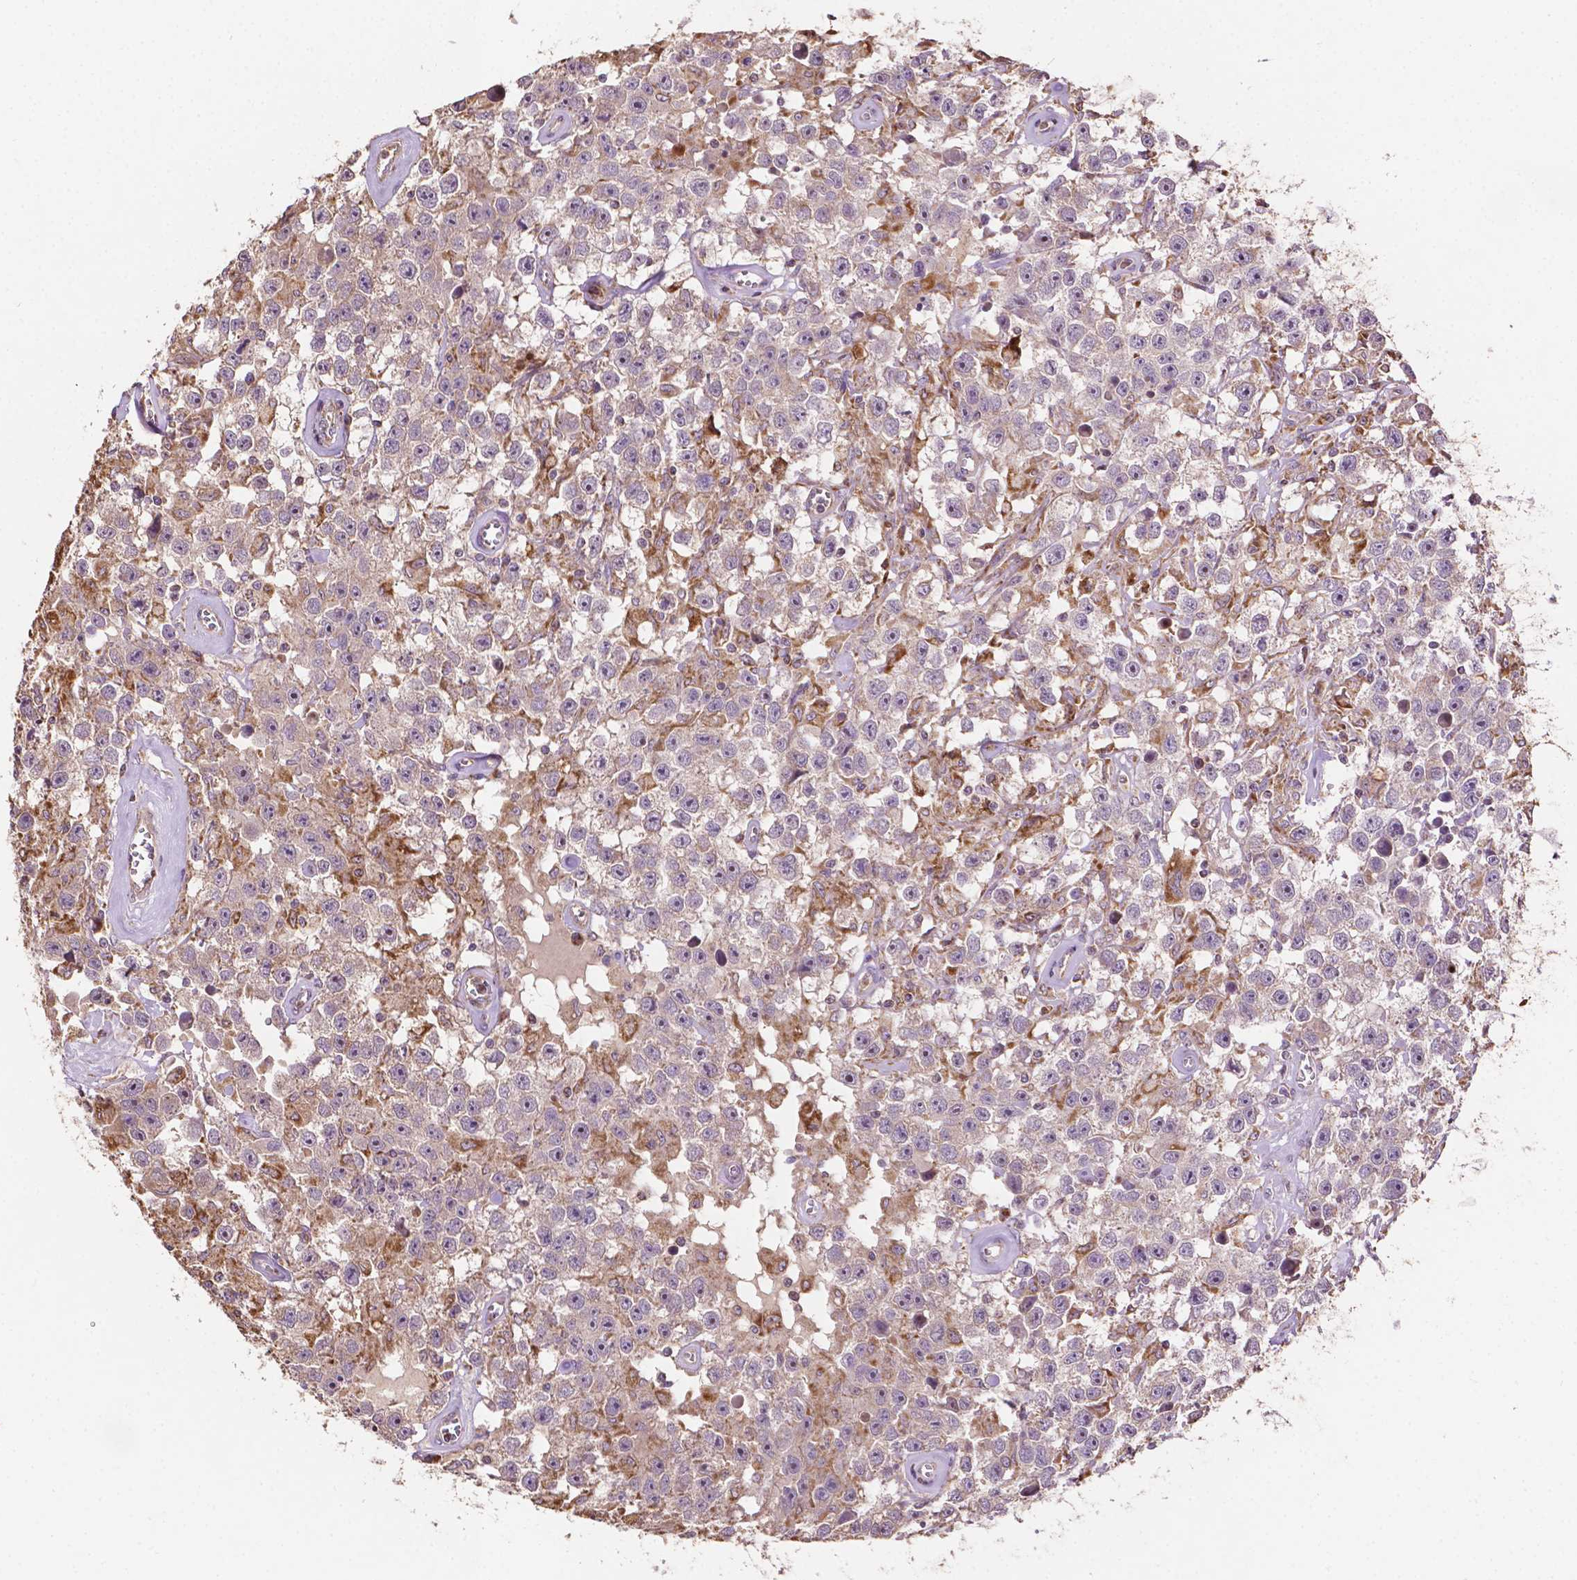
{"staining": {"intensity": "moderate", "quantity": "<25%", "location": "nuclear"}, "tissue": "testis cancer", "cell_type": "Tumor cells", "image_type": "cancer", "snomed": [{"axis": "morphology", "description": "Seminoma, NOS"}, {"axis": "topography", "description": "Testis"}], "caption": "This photomicrograph exhibits IHC staining of testis cancer (seminoma), with low moderate nuclear expression in about <25% of tumor cells.", "gene": "LRR1", "patient": {"sex": "male", "age": 43}}